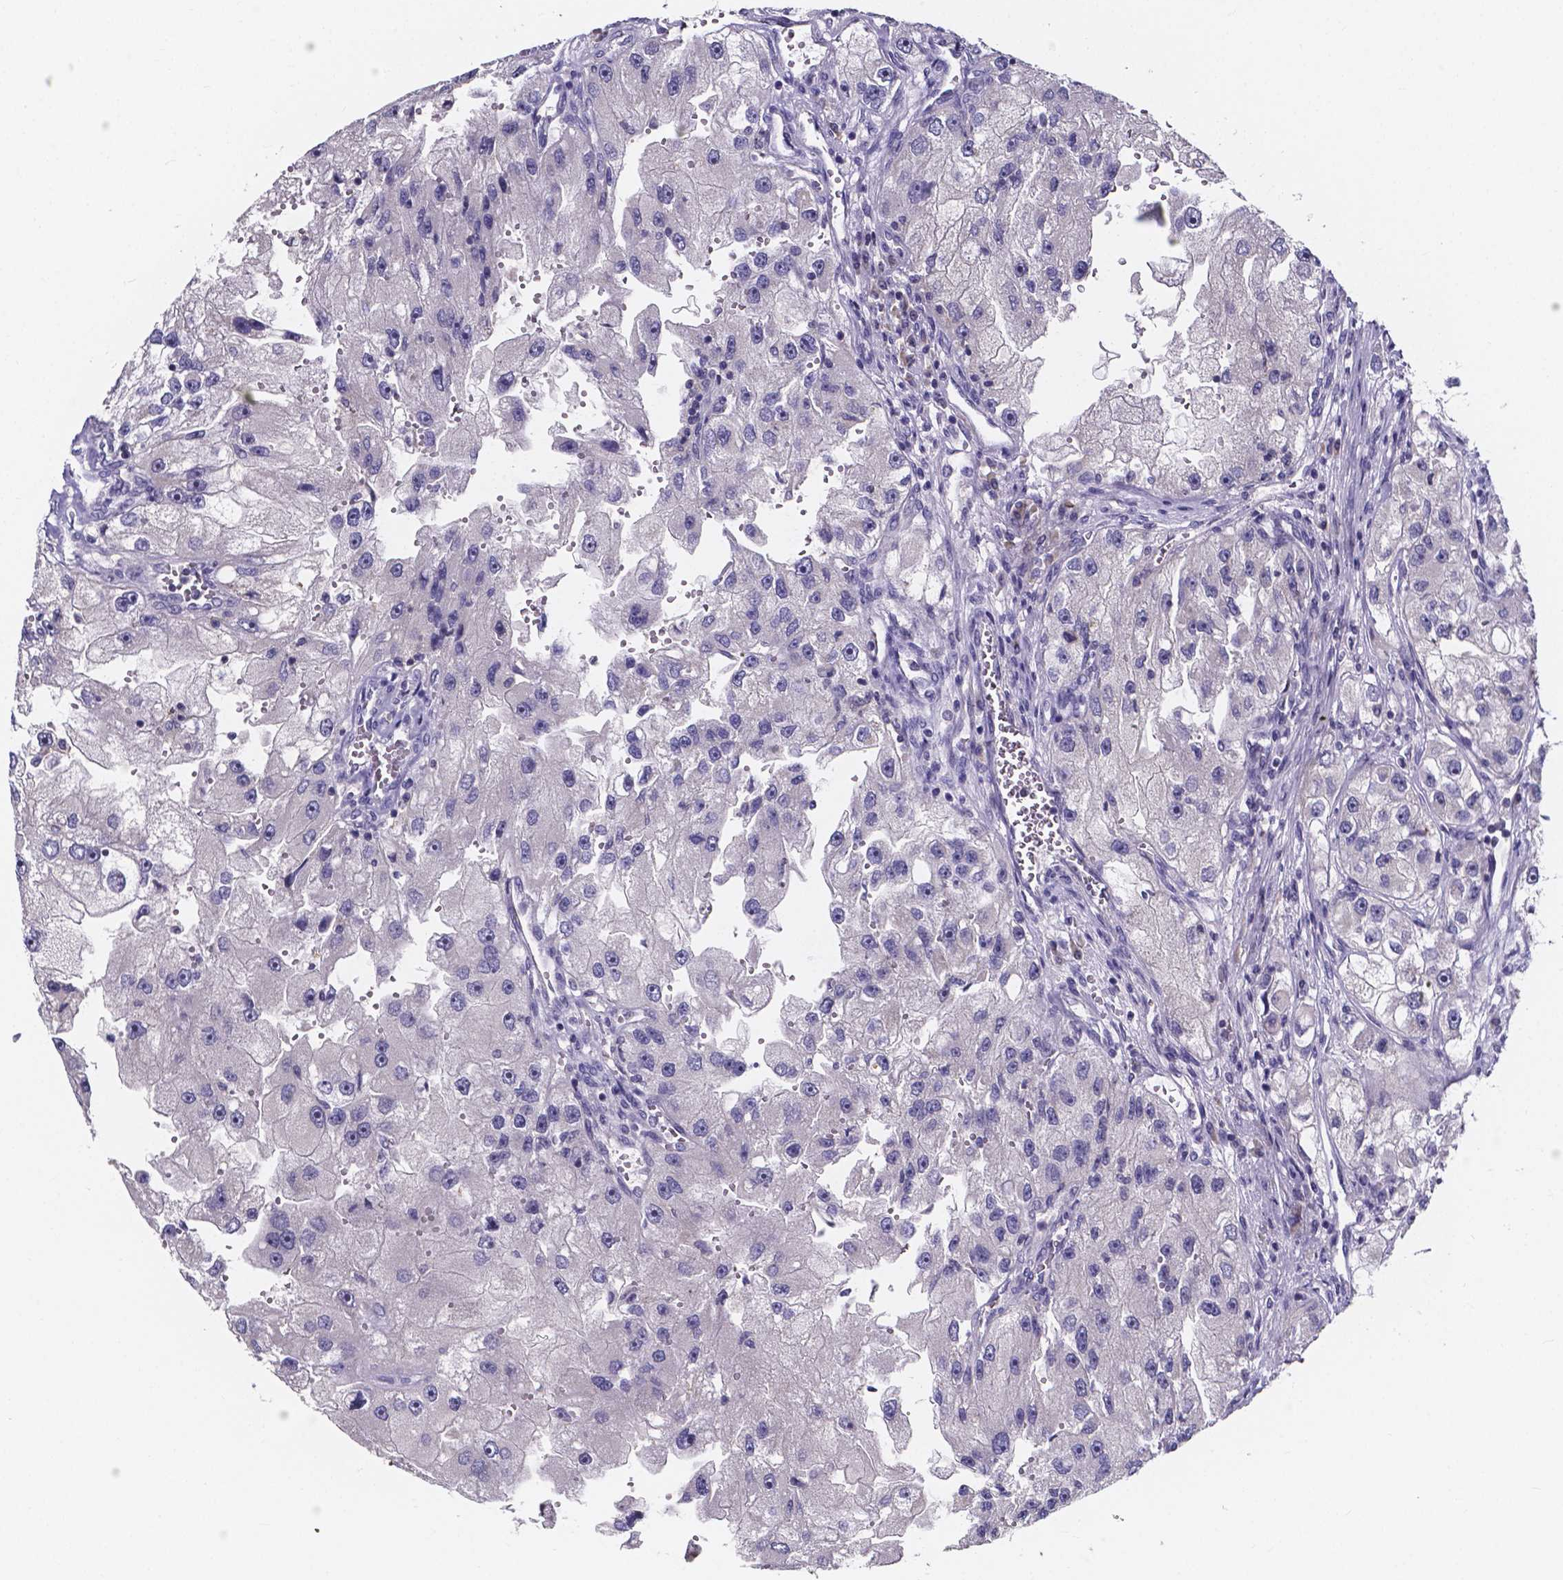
{"staining": {"intensity": "negative", "quantity": "none", "location": "none"}, "tissue": "renal cancer", "cell_type": "Tumor cells", "image_type": "cancer", "snomed": [{"axis": "morphology", "description": "Adenocarcinoma, NOS"}, {"axis": "topography", "description": "Kidney"}], "caption": "A micrograph of adenocarcinoma (renal) stained for a protein shows no brown staining in tumor cells.", "gene": "SPOCD1", "patient": {"sex": "male", "age": 63}}